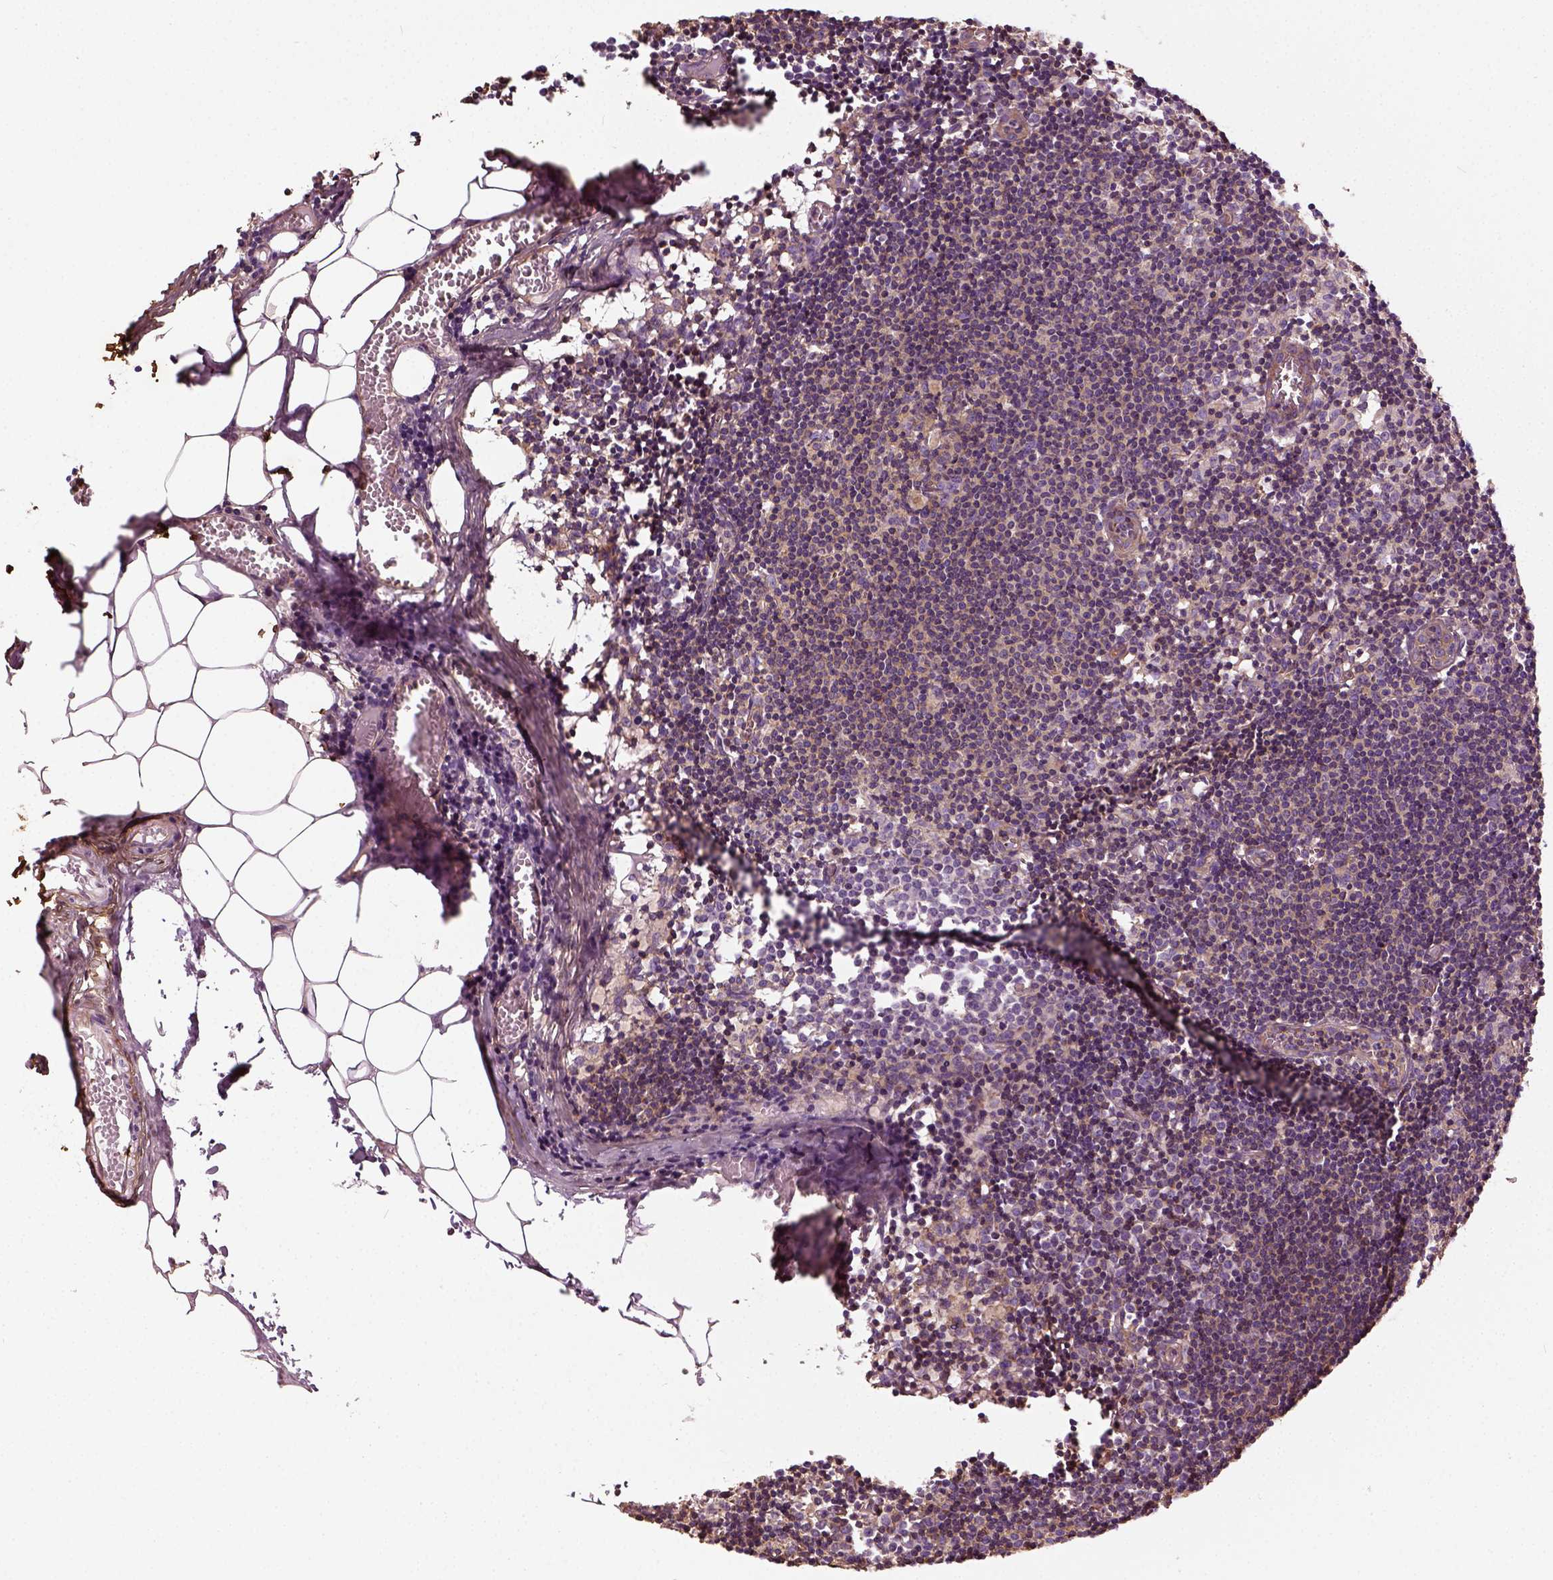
{"staining": {"intensity": "moderate", "quantity": ">75%", "location": "cytoplasmic/membranous"}, "tissue": "lymph node", "cell_type": "Germinal center cells", "image_type": "normal", "snomed": [{"axis": "morphology", "description": "Normal tissue, NOS"}, {"axis": "topography", "description": "Lymph node"}], "caption": "Human lymph node stained for a protein (brown) displays moderate cytoplasmic/membranous positive expression in about >75% of germinal center cells.", "gene": "COL6A2", "patient": {"sex": "female", "age": 52}}